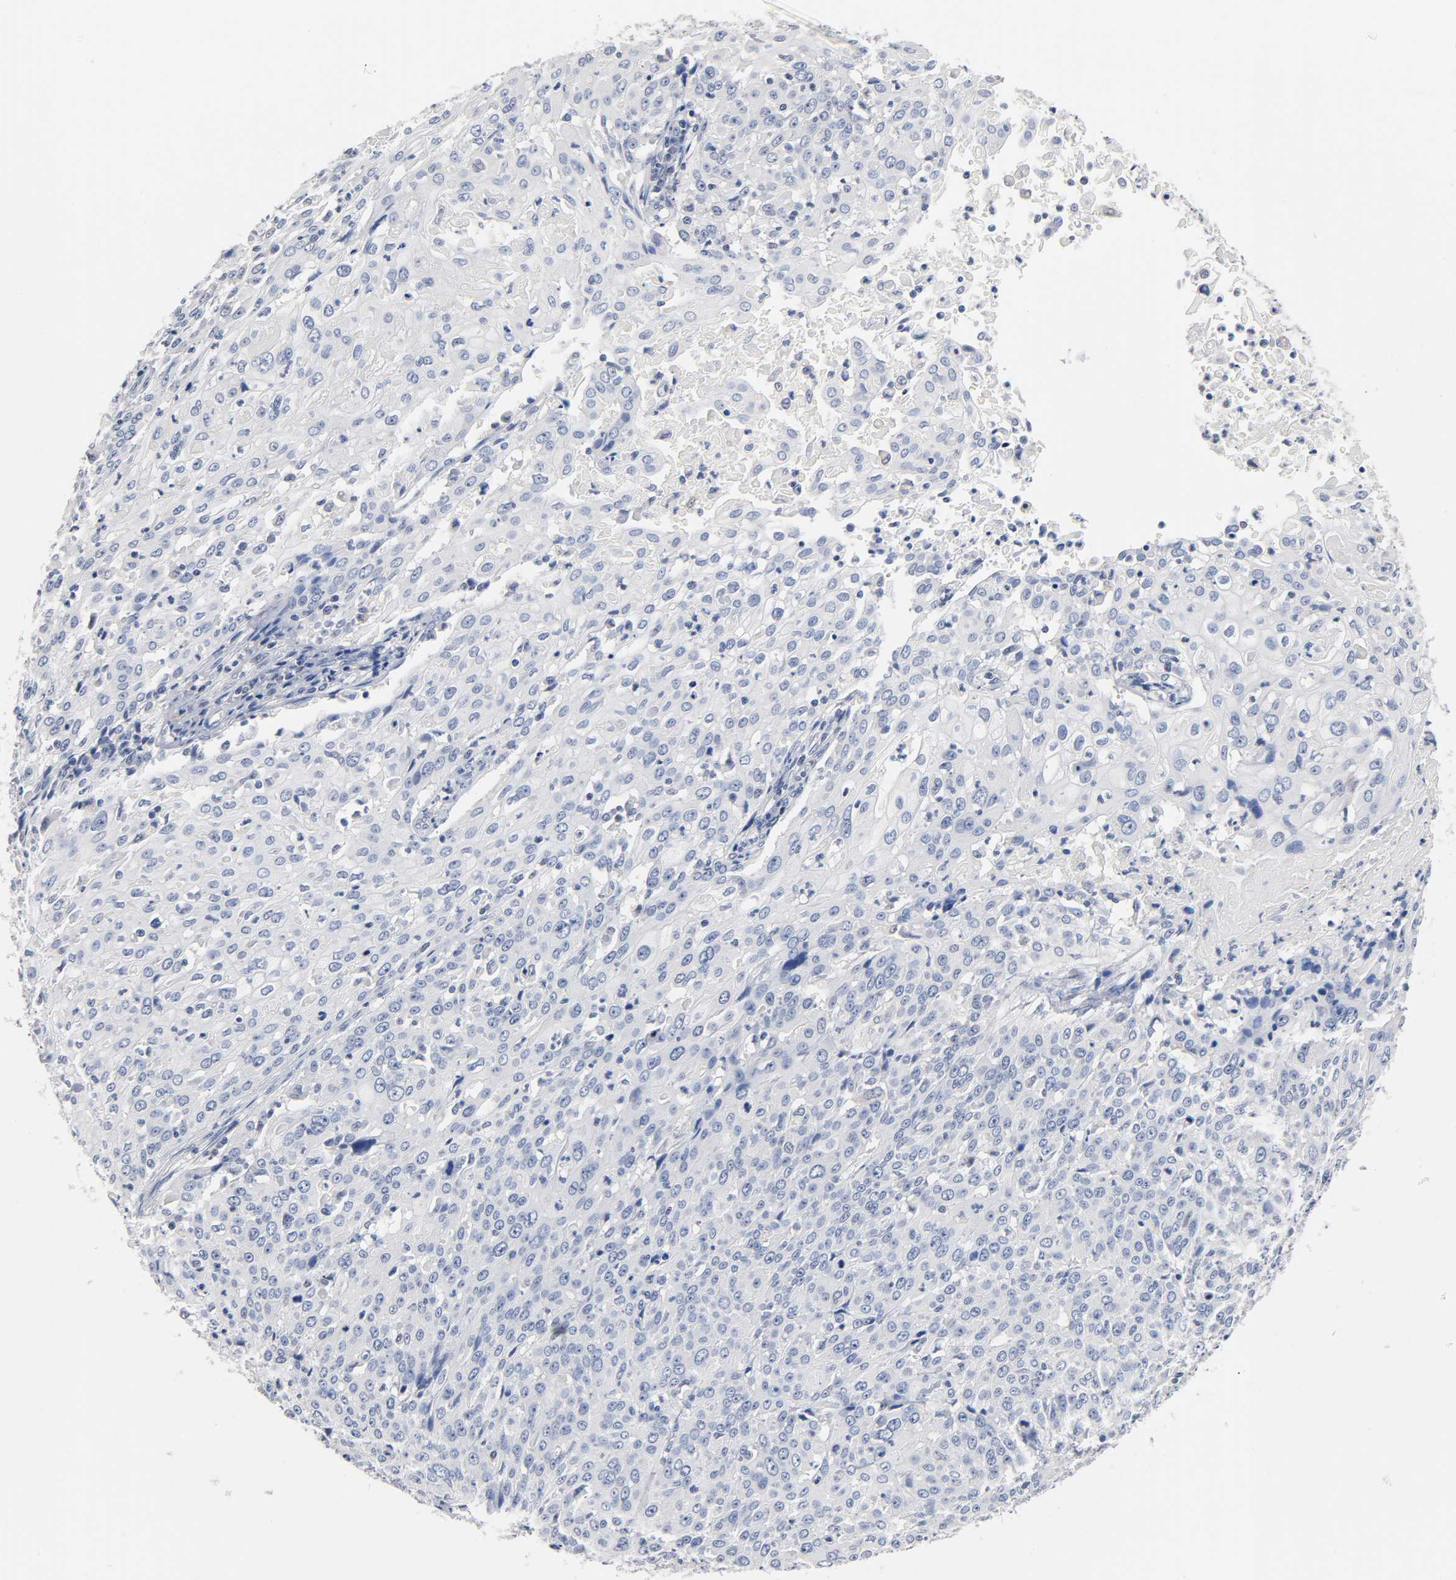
{"staining": {"intensity": "negative", "quantity": "none", "location": "none"}, "tissue": "cervical cancer", "cell_type": "Tumor cells", "image_type": "cancer", "snomed": [{"axis": "morphology", "description": "Squamous cell carcinoma, NOS"}, {"axis": "topography", "description": "Cervix"}], "caption": "IHC micrograph of squamous cell carcinoma (cervical) stained for a protein (brown), which reveals no positivity in tumor cells.", "gene": "NFATC1", "patient": {"sex": "female", "age": 39}}